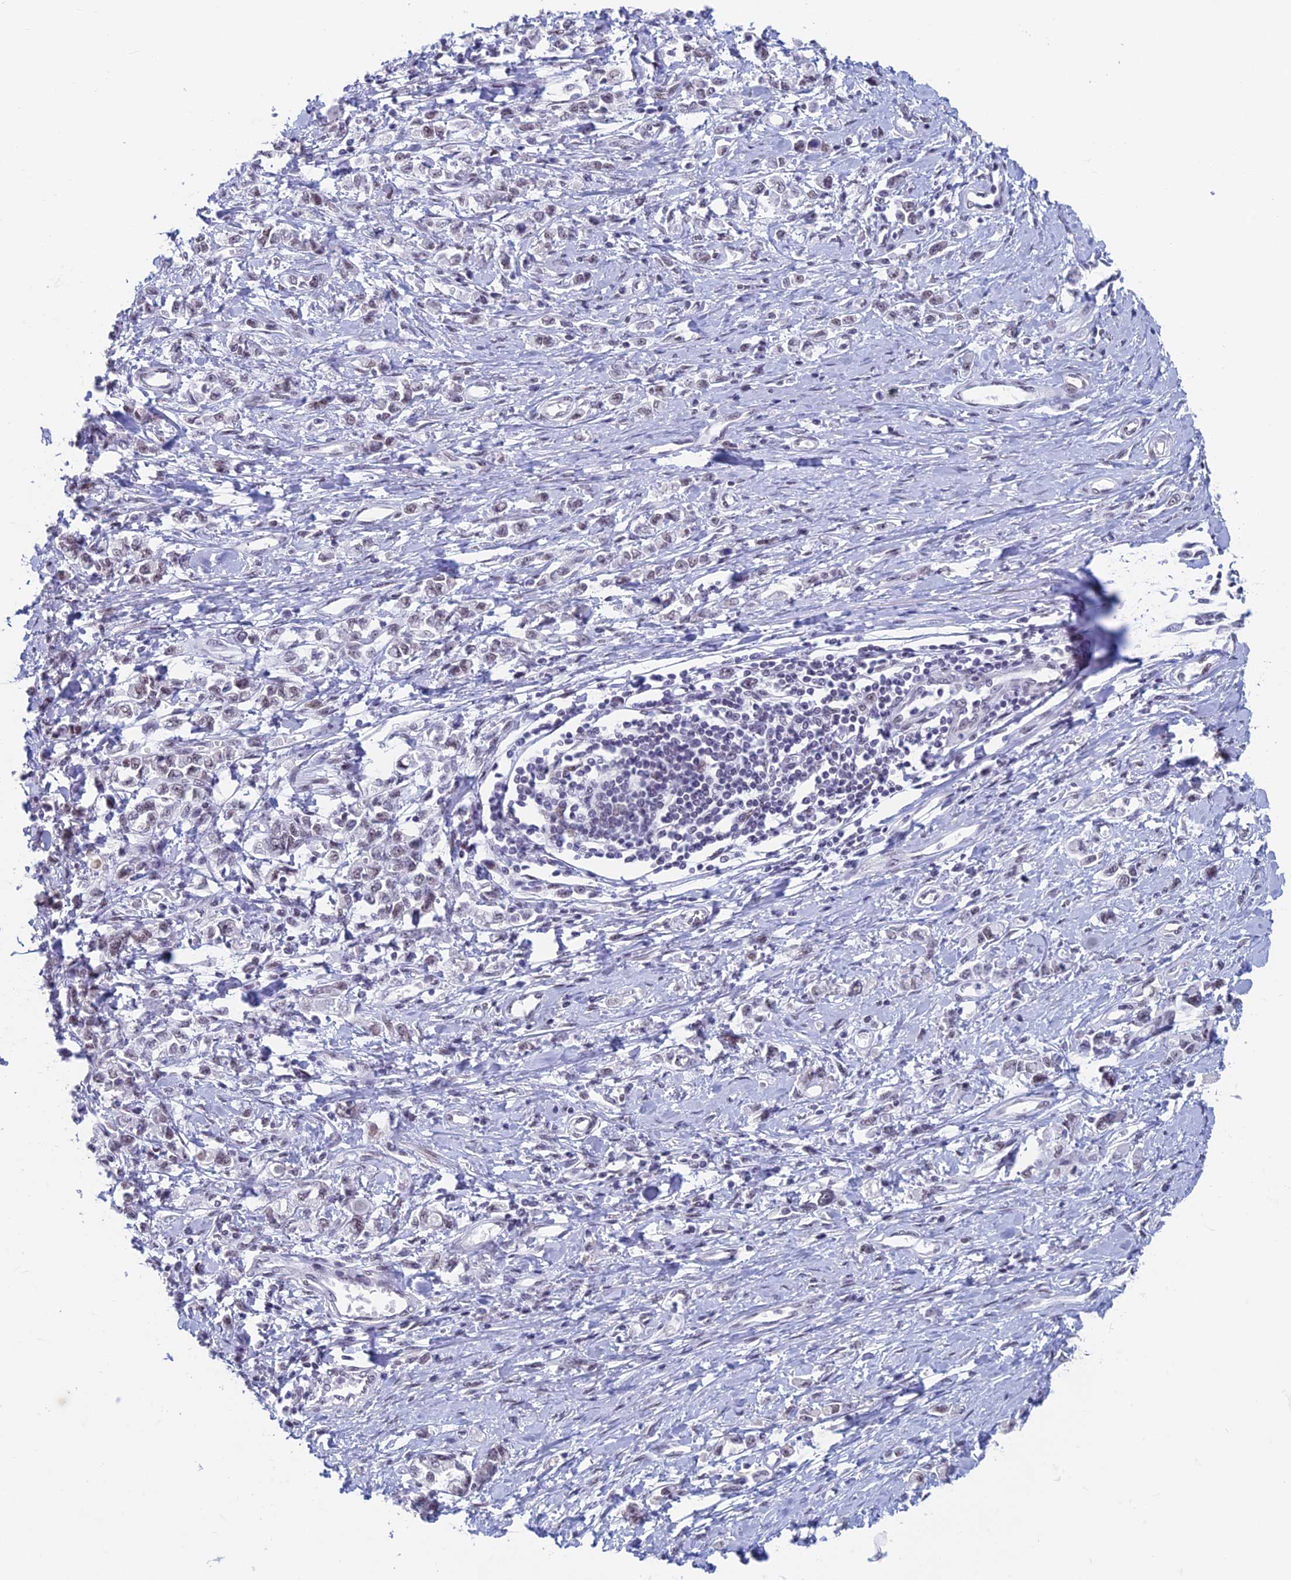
{"staining": {"intensity": "weak", "quantity": "<25%", "location": "nuclear"}, "tissue": "stomach cancer", "cell_type": "Tumor cells", "image_type": "cancer", "snomed": [{"axis": "morphology", "description": "Adenocarcinoma, NOS"}, {"axis": "topography", "description": "Stomach"}], "caption": "A photomicrograph of human stomach adenocarcinoma is negative for staining in tumor cells.", "gene": "ASH2L", "patient": {"sex": "female", "age": 76}}